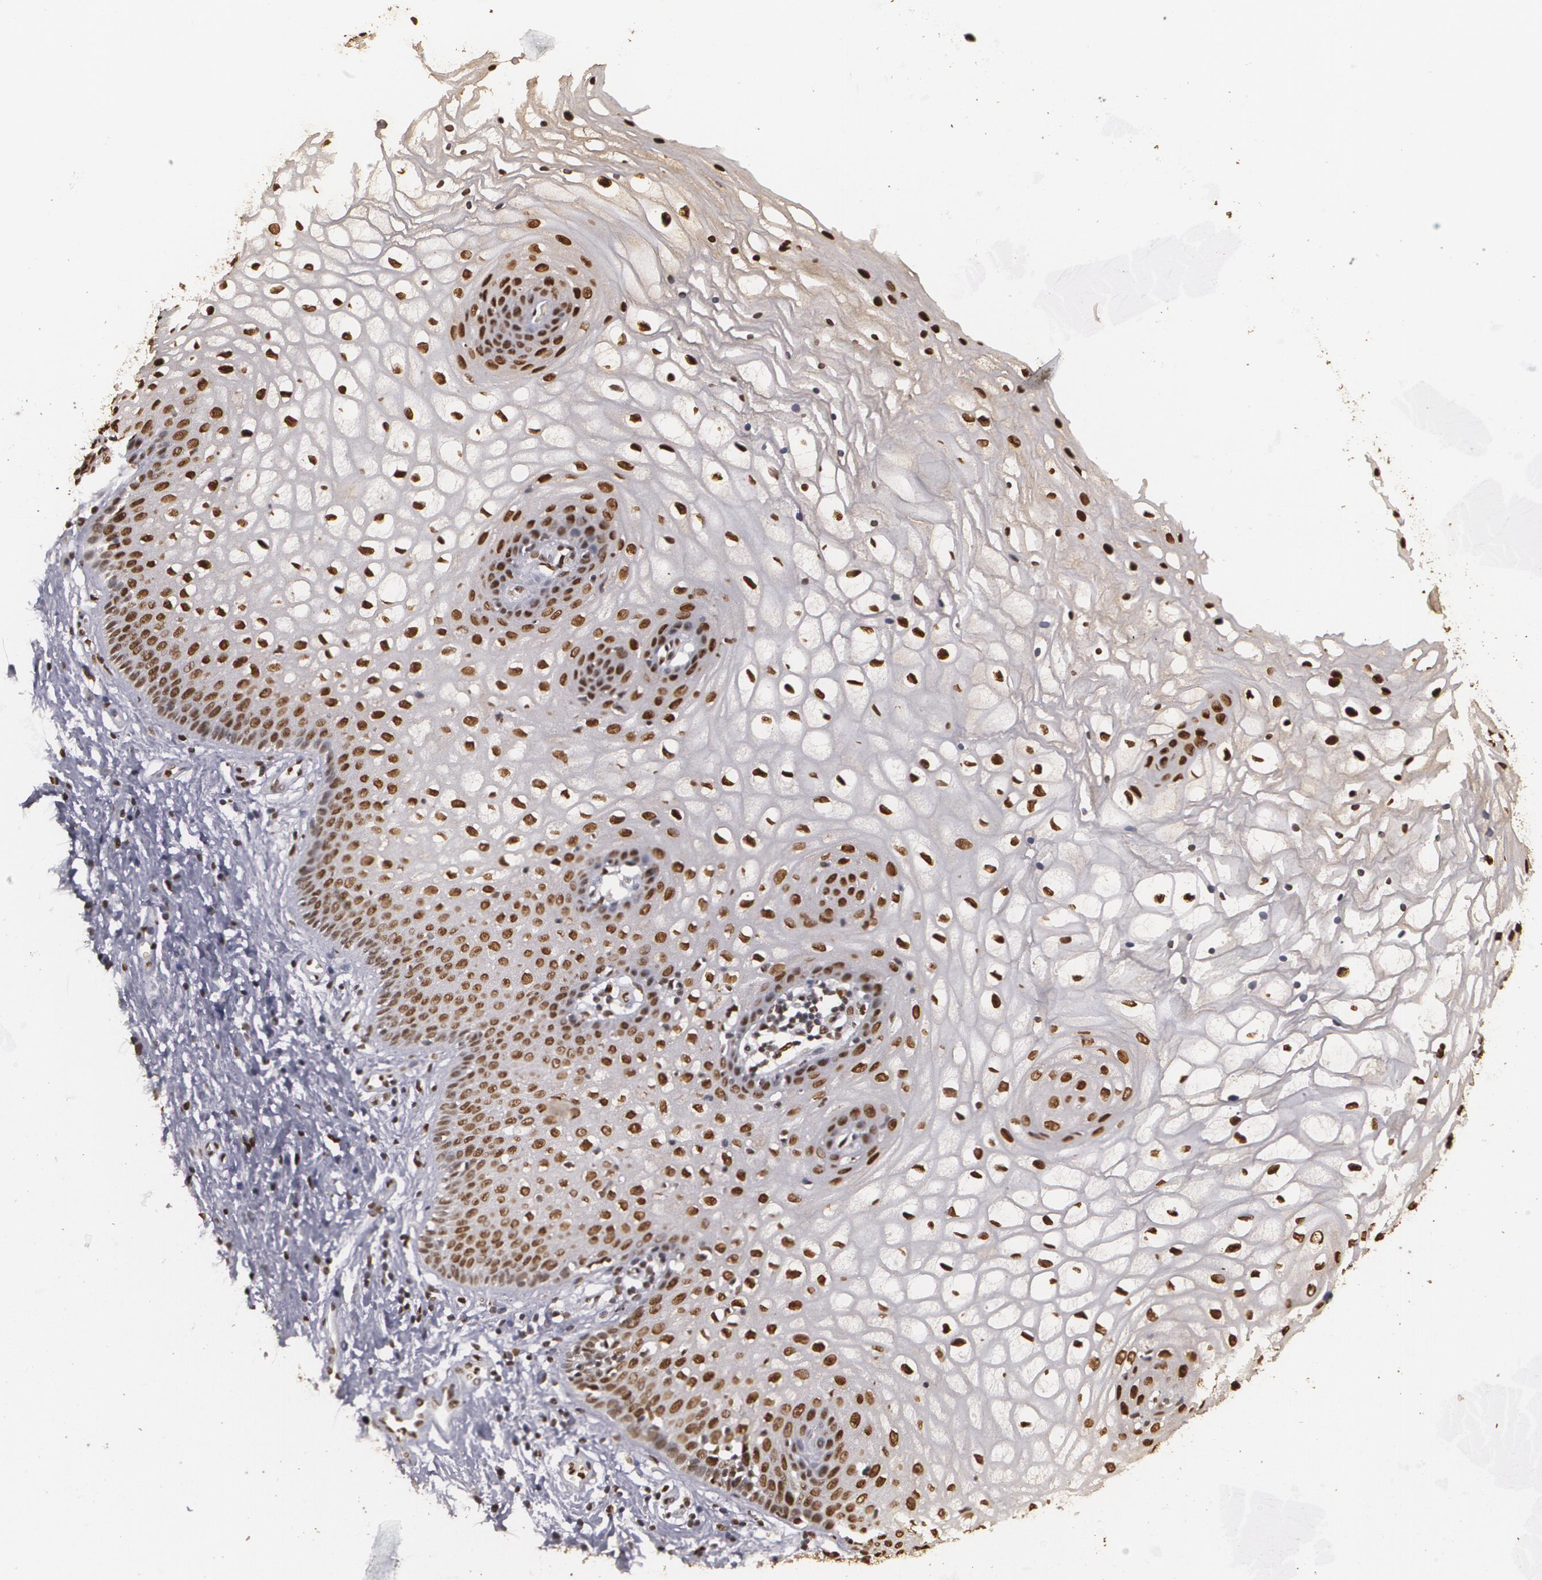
{"staining": {"intensity": "strong", "quantity": ">75%", "location": "nuclear"}, "tissue": "vagina", "cell_type": "Squamous epithelial cells", "image_type": "normal", "snomed": [{"axis": "morphology", "description": "Normal tissue, NOS"}, {"axis": "topography", "description": "Vagina"}], "caption": "Immunohistochemical staining of unremarkable vagina exhibits strong nuclear protein staining in approximately >75% of squamous epithelial cells.", "gene": "RCOR1", "patient": {"sex": "female", "age": 34}}